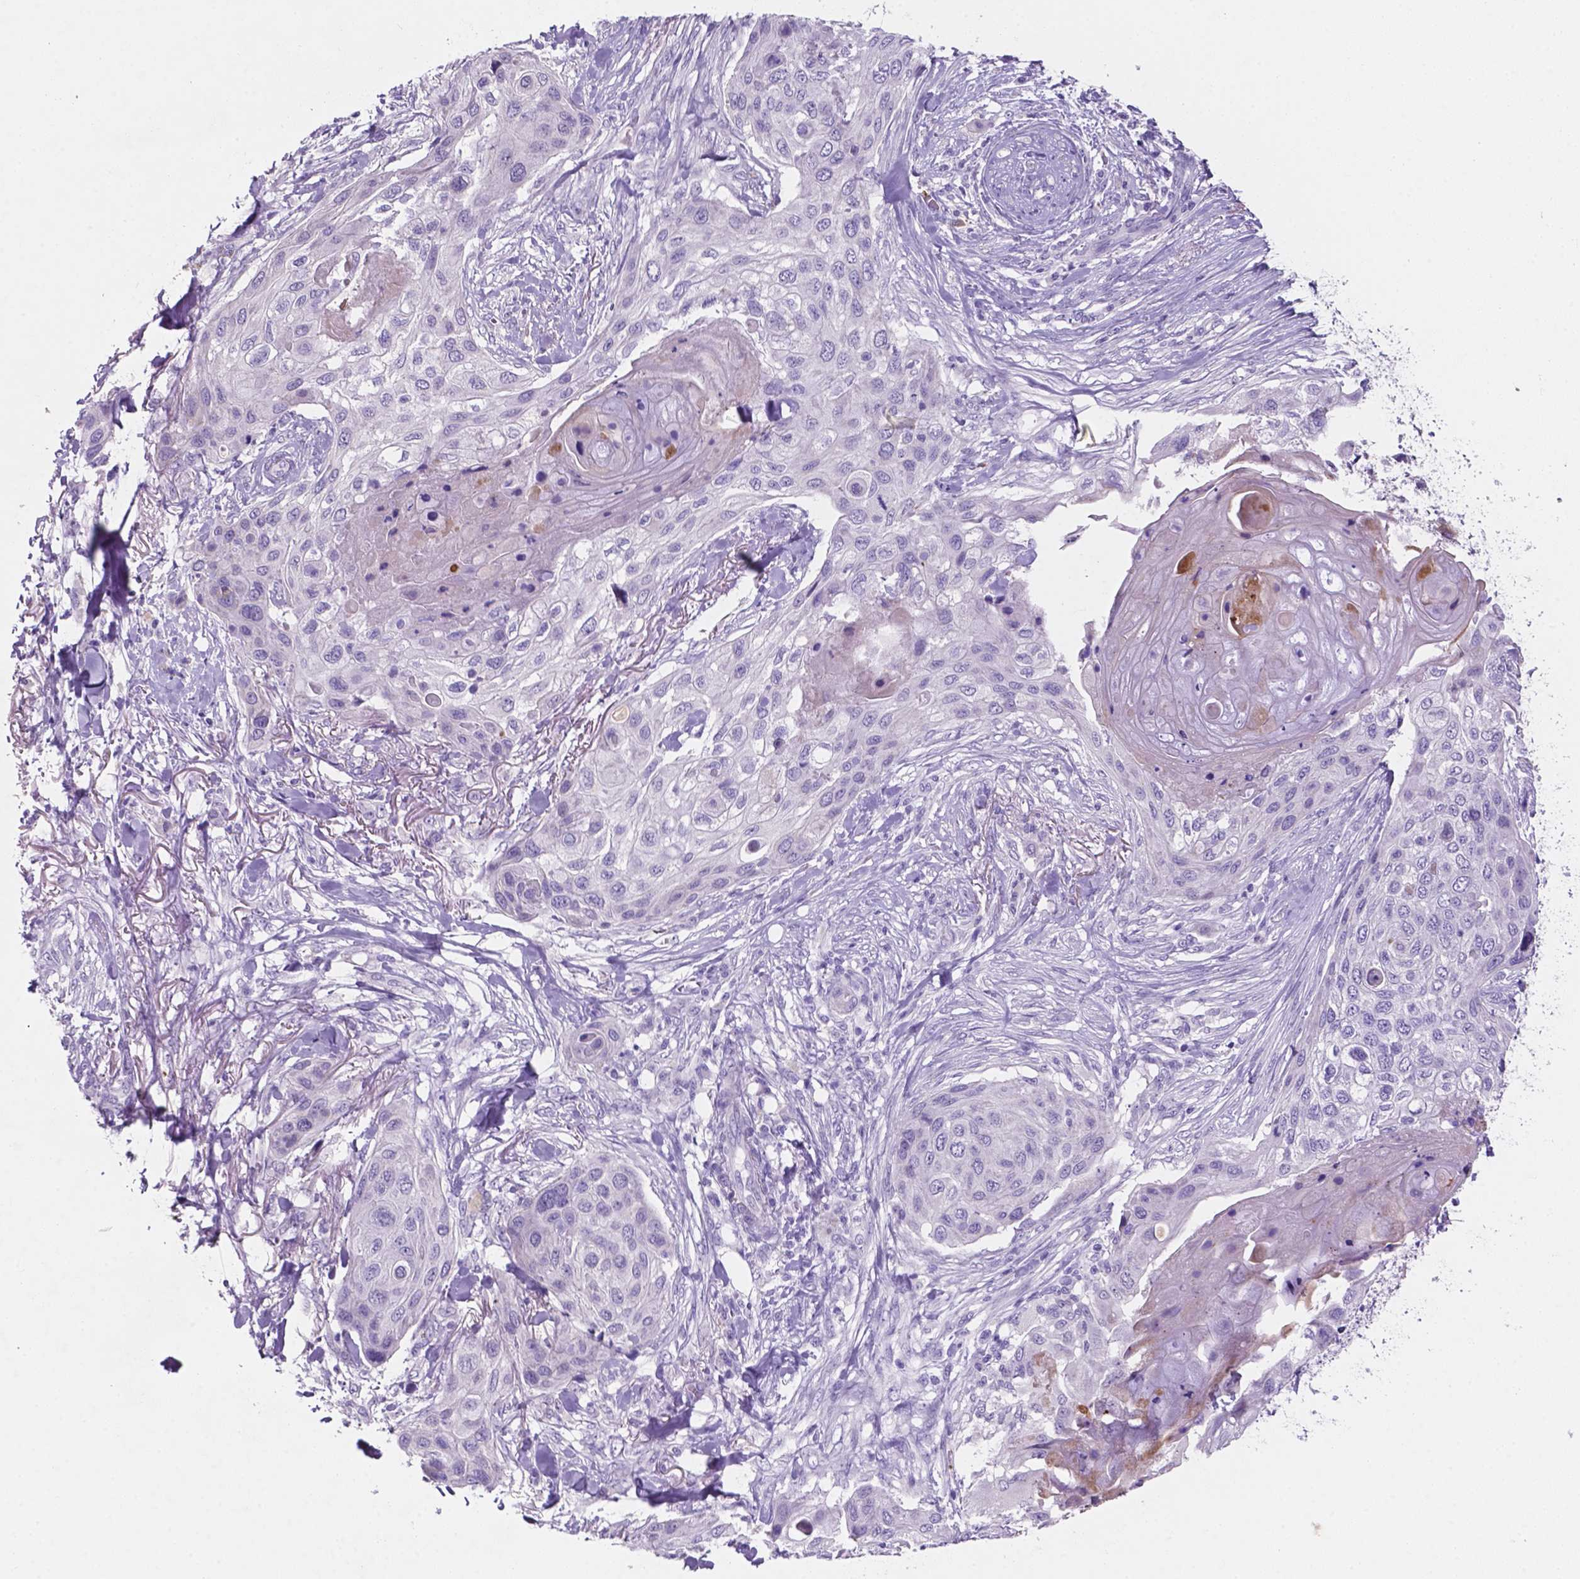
{"staining": {"intensity": "negative", "quantity": "none", "location": "none"}, "tissue": "skin cancer", "cell_type": "Tumor cells", "image_type": "cancer", "snomed": [{"axis": "morphology", "description": "Squamous cell carcinoma, NOS"}, {"axis": "topography", "description": "Skin"}], "caption": "This is a histopathology image of immunohistochemistry (IHC) staining of skin cancer (squamous cell carcinoma), which shows no staining in tumor cells.", "gene": "EBLN2", "patient": {"sex": "female", "age": 87}}